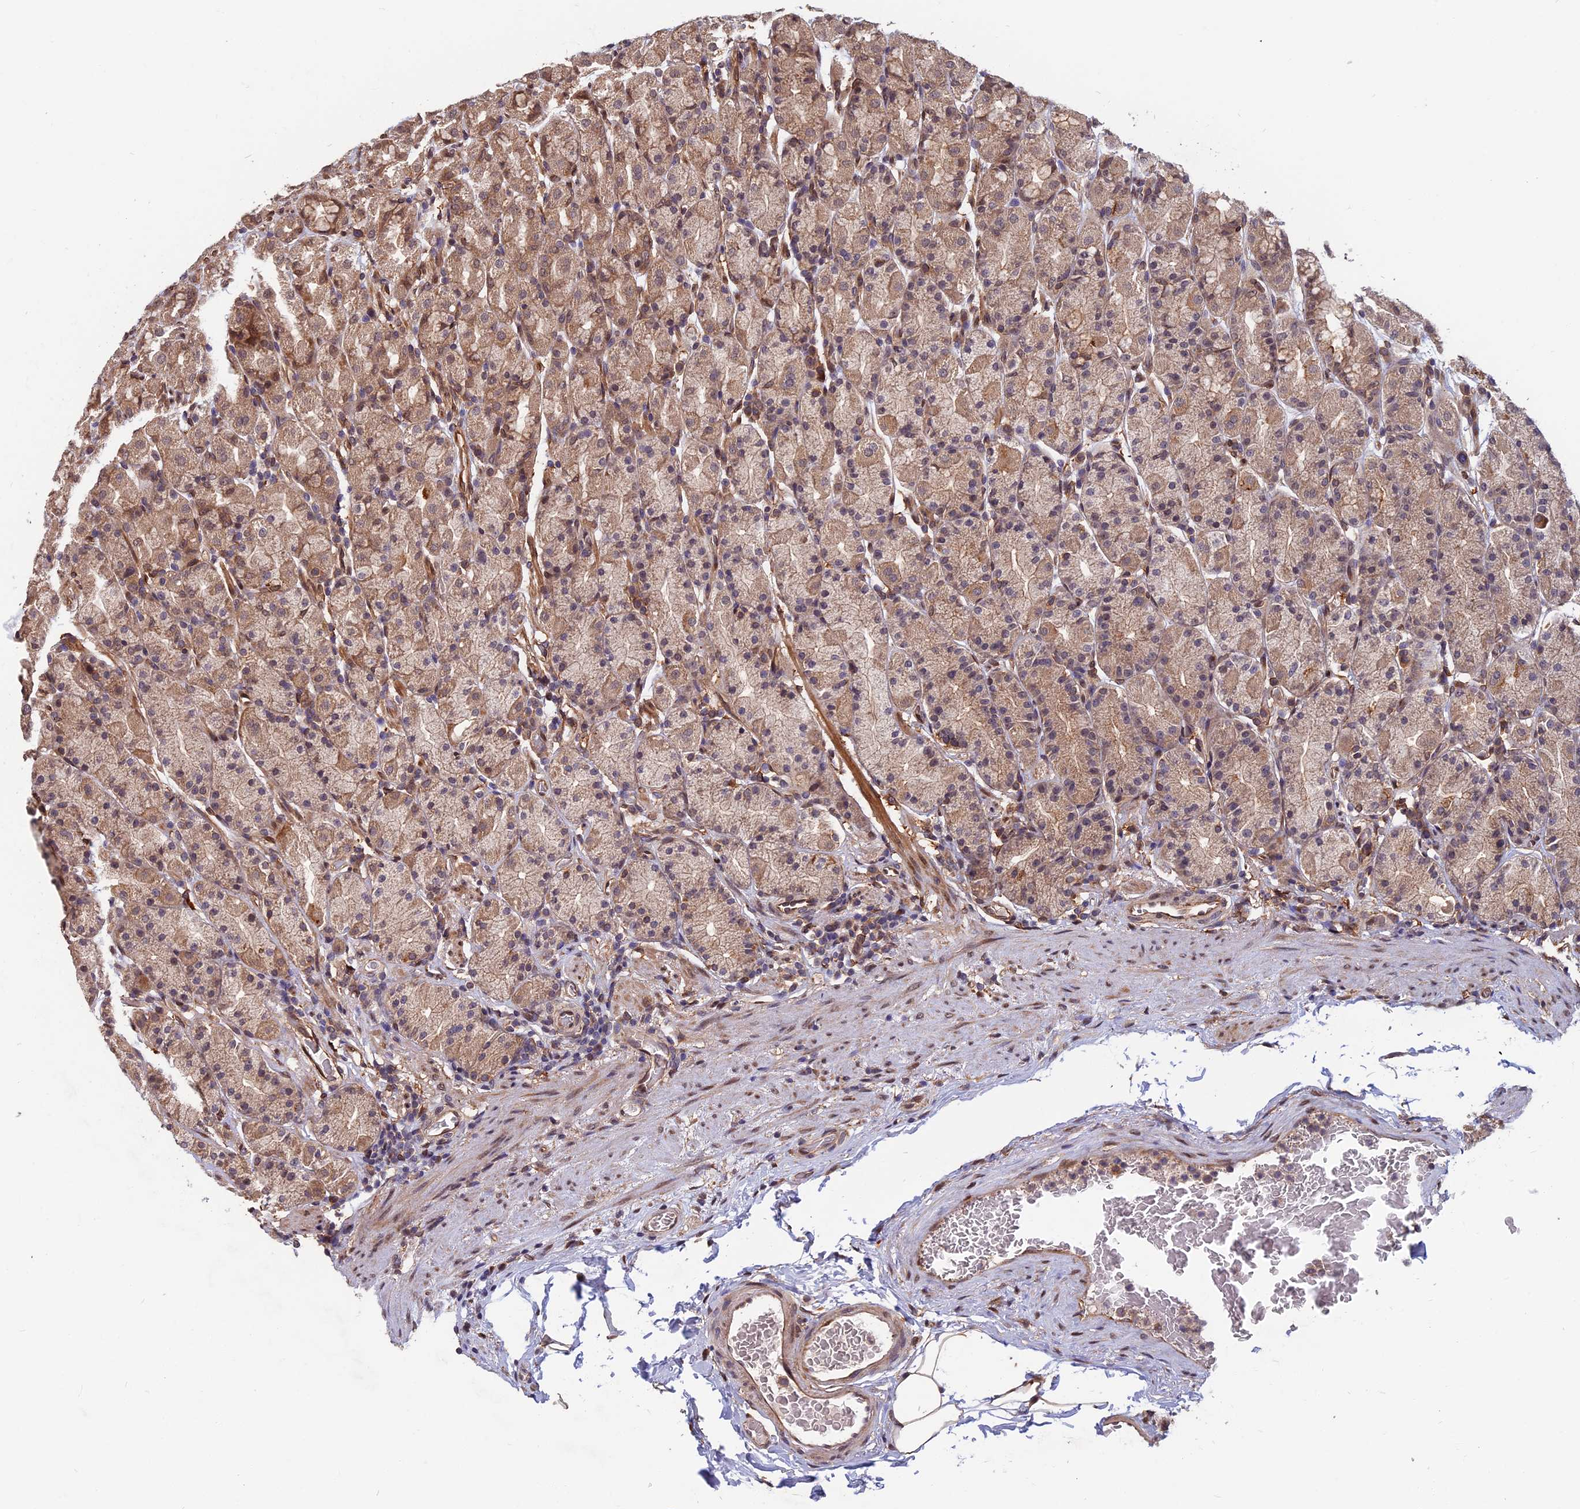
{"staining": {"intensity": "moderate", "quantity": "25%-75%", "location": "cytoplasmic/membranous"}, "tissue": "stomach", "cell_type": "Glandular cells", "image_type": "normal", "snomed": [{"axis": "morphology", "description": "Normal tissue, NOS"}, {"axis": "topography", "description": "Stomach, upper"}, {"axis": "topography", "description": "Stomach, lower"}, {"axis": "topography", "description": "Small intestine"}], "caption": "A high-resolution micrograph shows immunohistochemistry (IHC) staining of benign stomach, which shows moderate cytoplasmic/membranous expression in about 25%-75% of glandular cells.", "gene": "SPG11", "patient": {"sex": "male", "age": 68}}